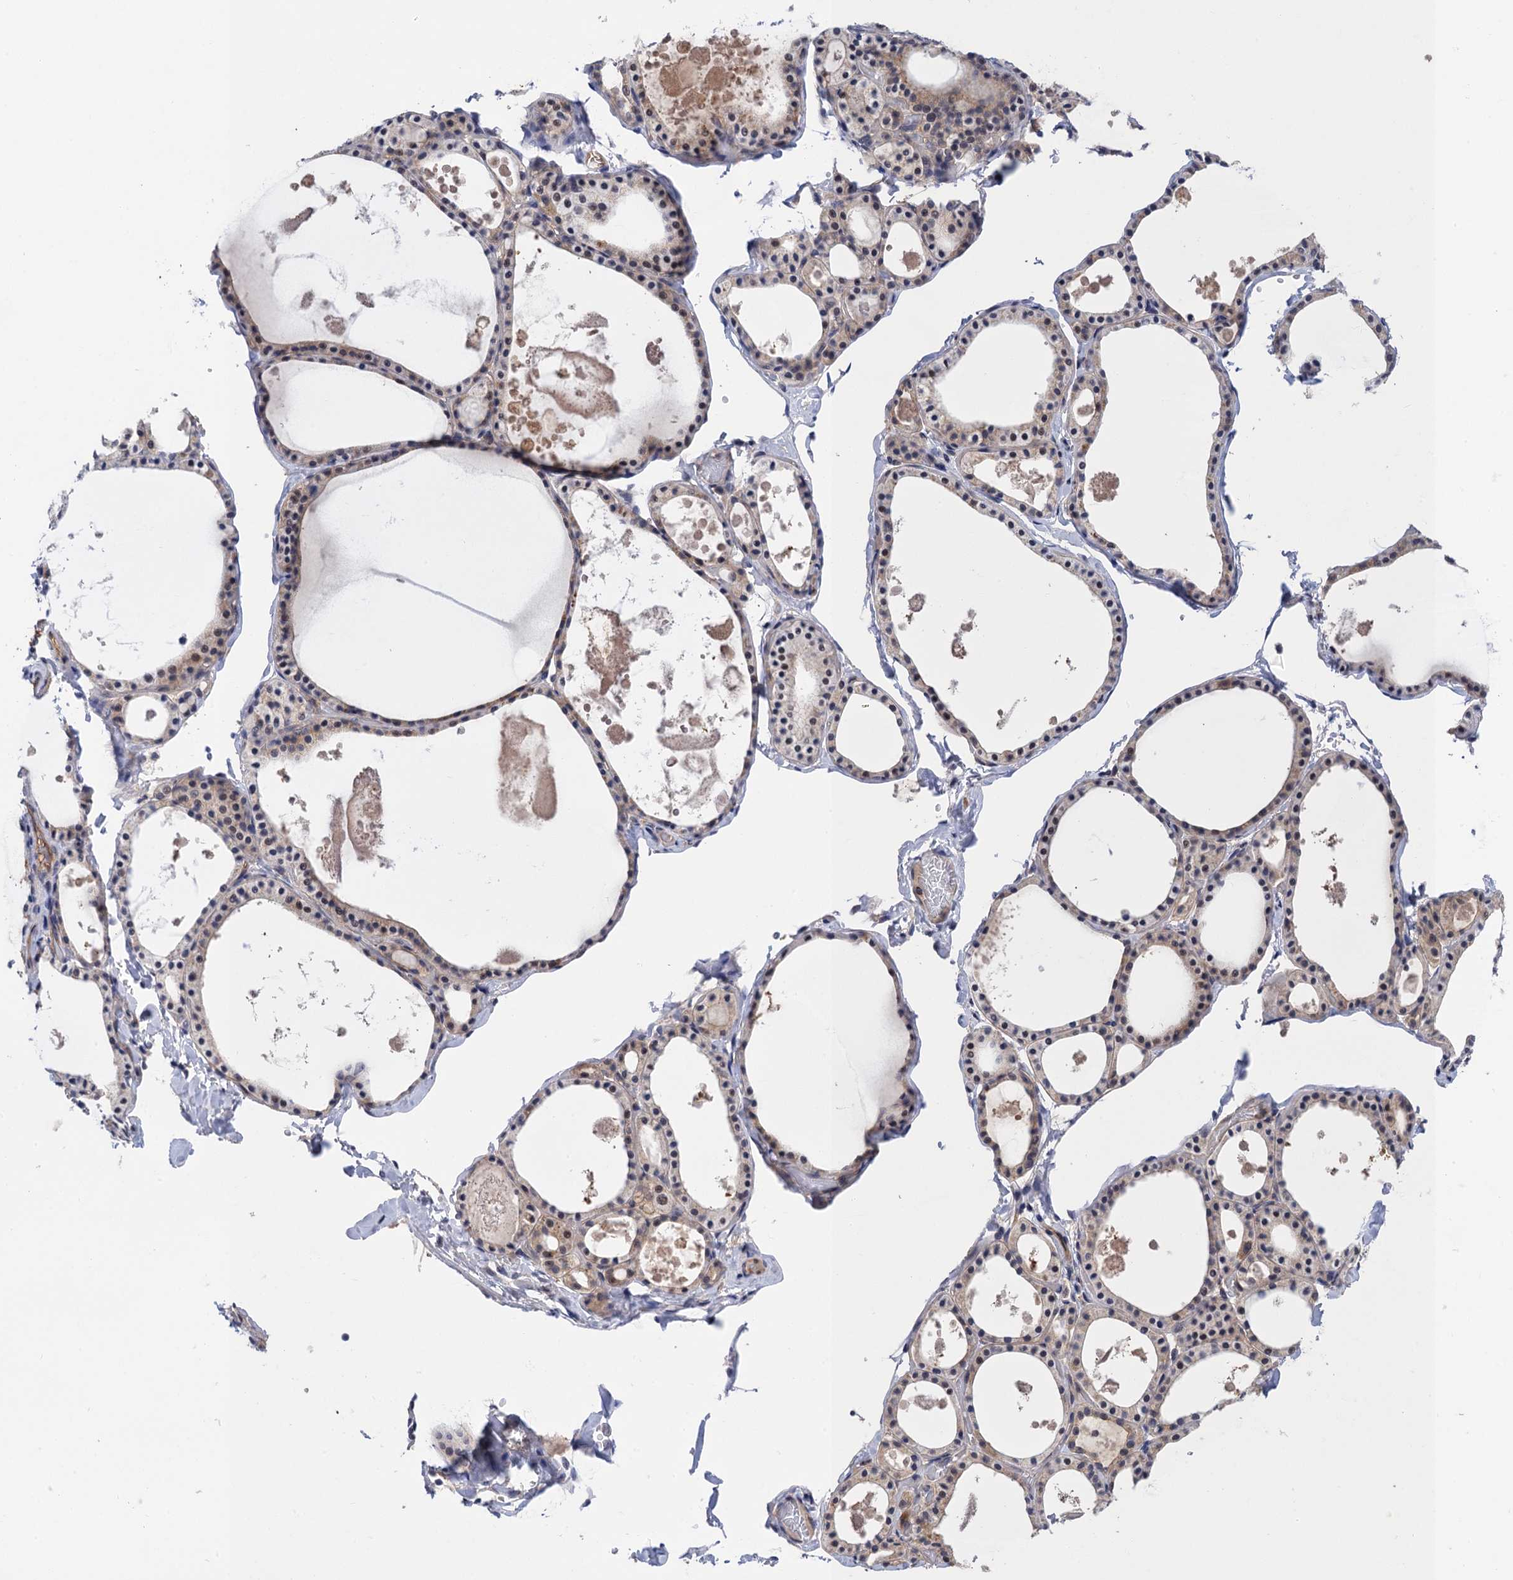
{"staining": {"intensity": "moderate", "quantity": "25%-75%", "location": "cytoplasmic/membranous"}, "tissue": "thyroid gland", "cell_type": "Glandular cells", "image_type": "normal", "snomed": [{"axis": "morphology", "description": "Normal tissue, NOS"}, {"axis": "topography", "description": "Thyroid gland"}], "caption": "IHC photomicrograph of benign thyroid gland: thyroid gland stained using immunohistochemistry (IHC) demonstrates medium levels of moderate protein expression localized specifically in the cytoplasmic/membranous of glandular cells, appearing as a cytoplasmic/membranous brown color.", "gene": "NEK8", "patient": {"sex": "male", "age": 56}}